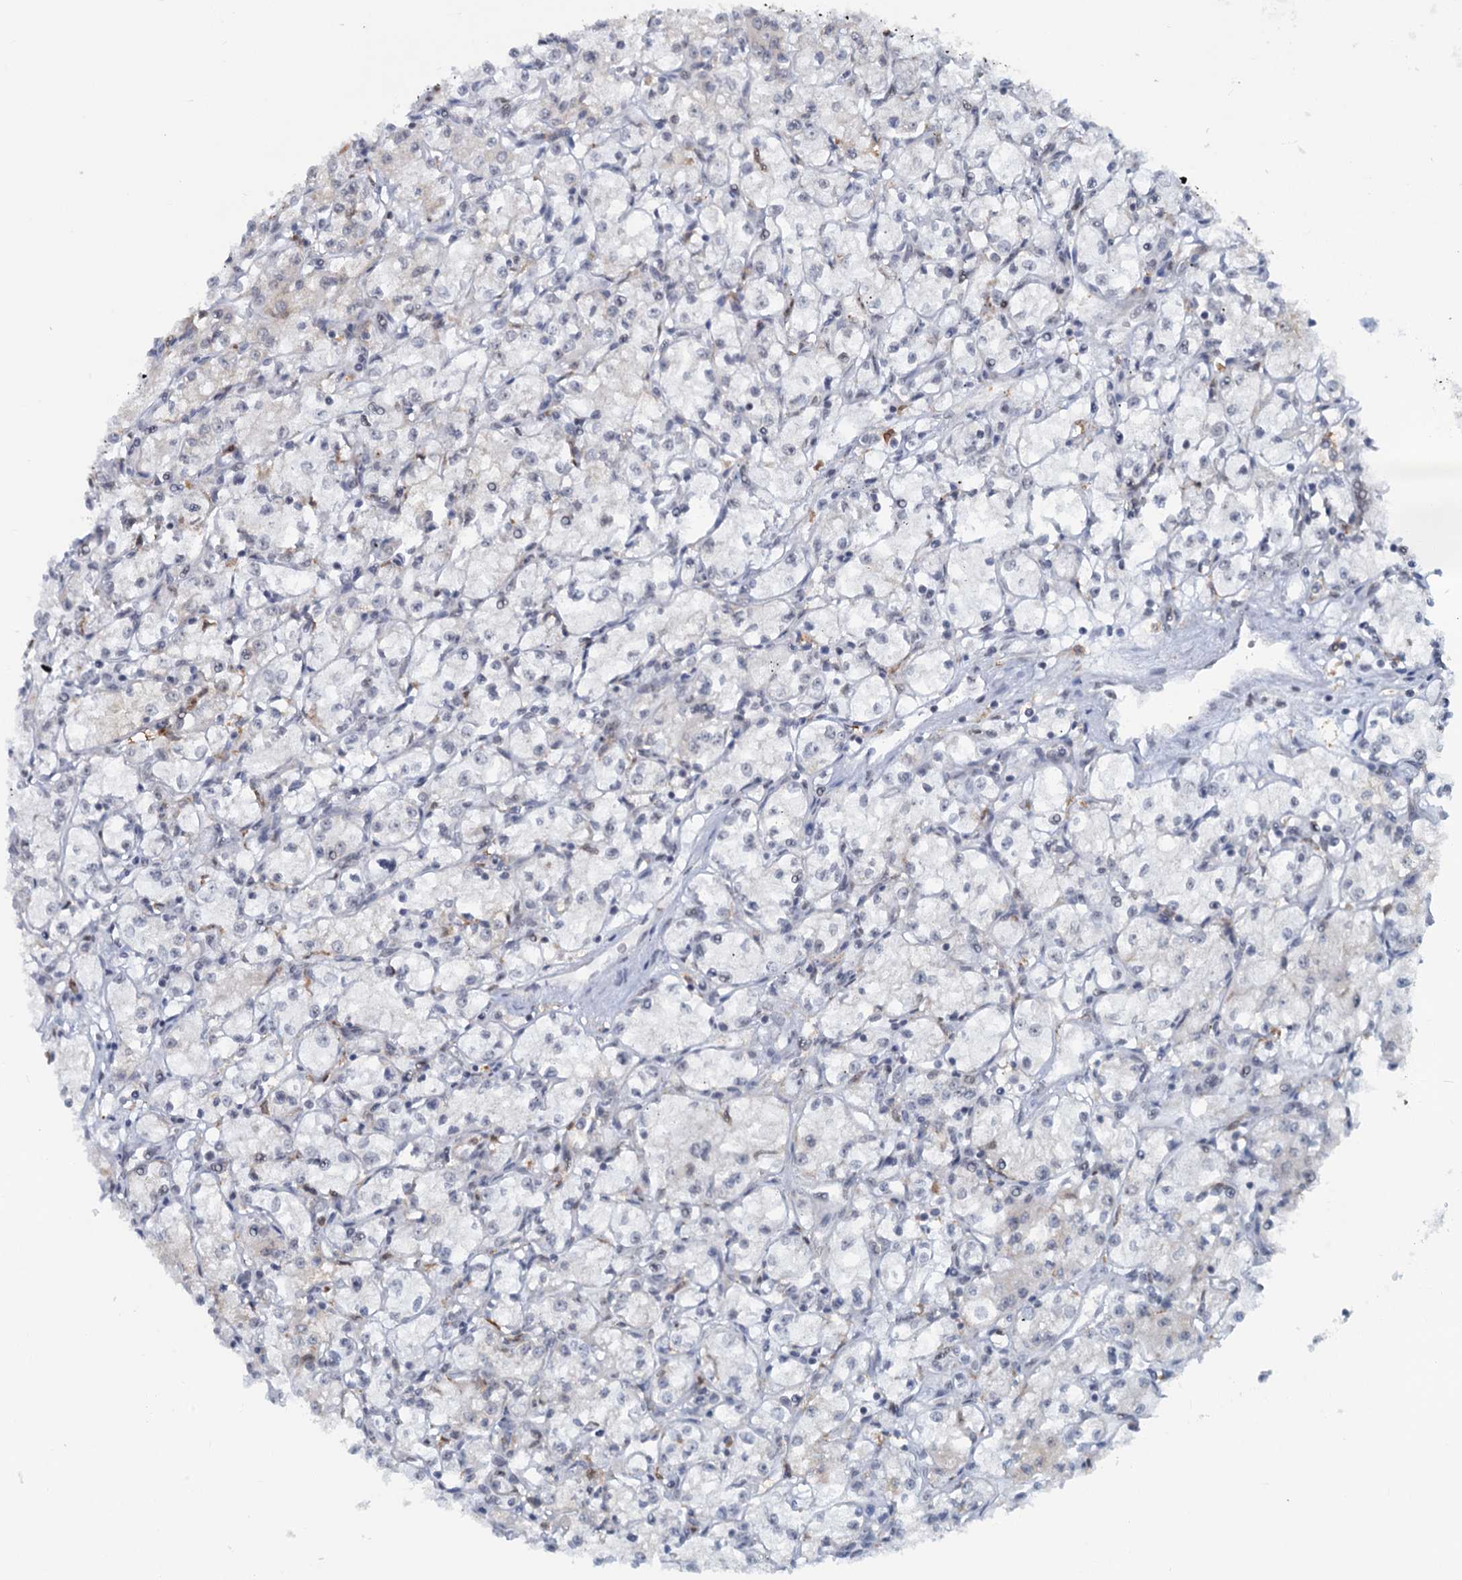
{"staining": {"intensity": "negative", "quantity": "none", "location": "none"}, "tissue": "renal cancer", "cell_type": "Tumor cells", "image_type": "cancer", "snomed": [{"axis": "morphology", "description": "Adenocarcinoma, NOS"}, {"axis": "topography", "description": "Kidney"}], "caption": "Tumor cells are negative for protein expression in human renal cancer (adenocarcinoma).", "gene": "C1D", "patient": {"sex": "male", "age": 59}}